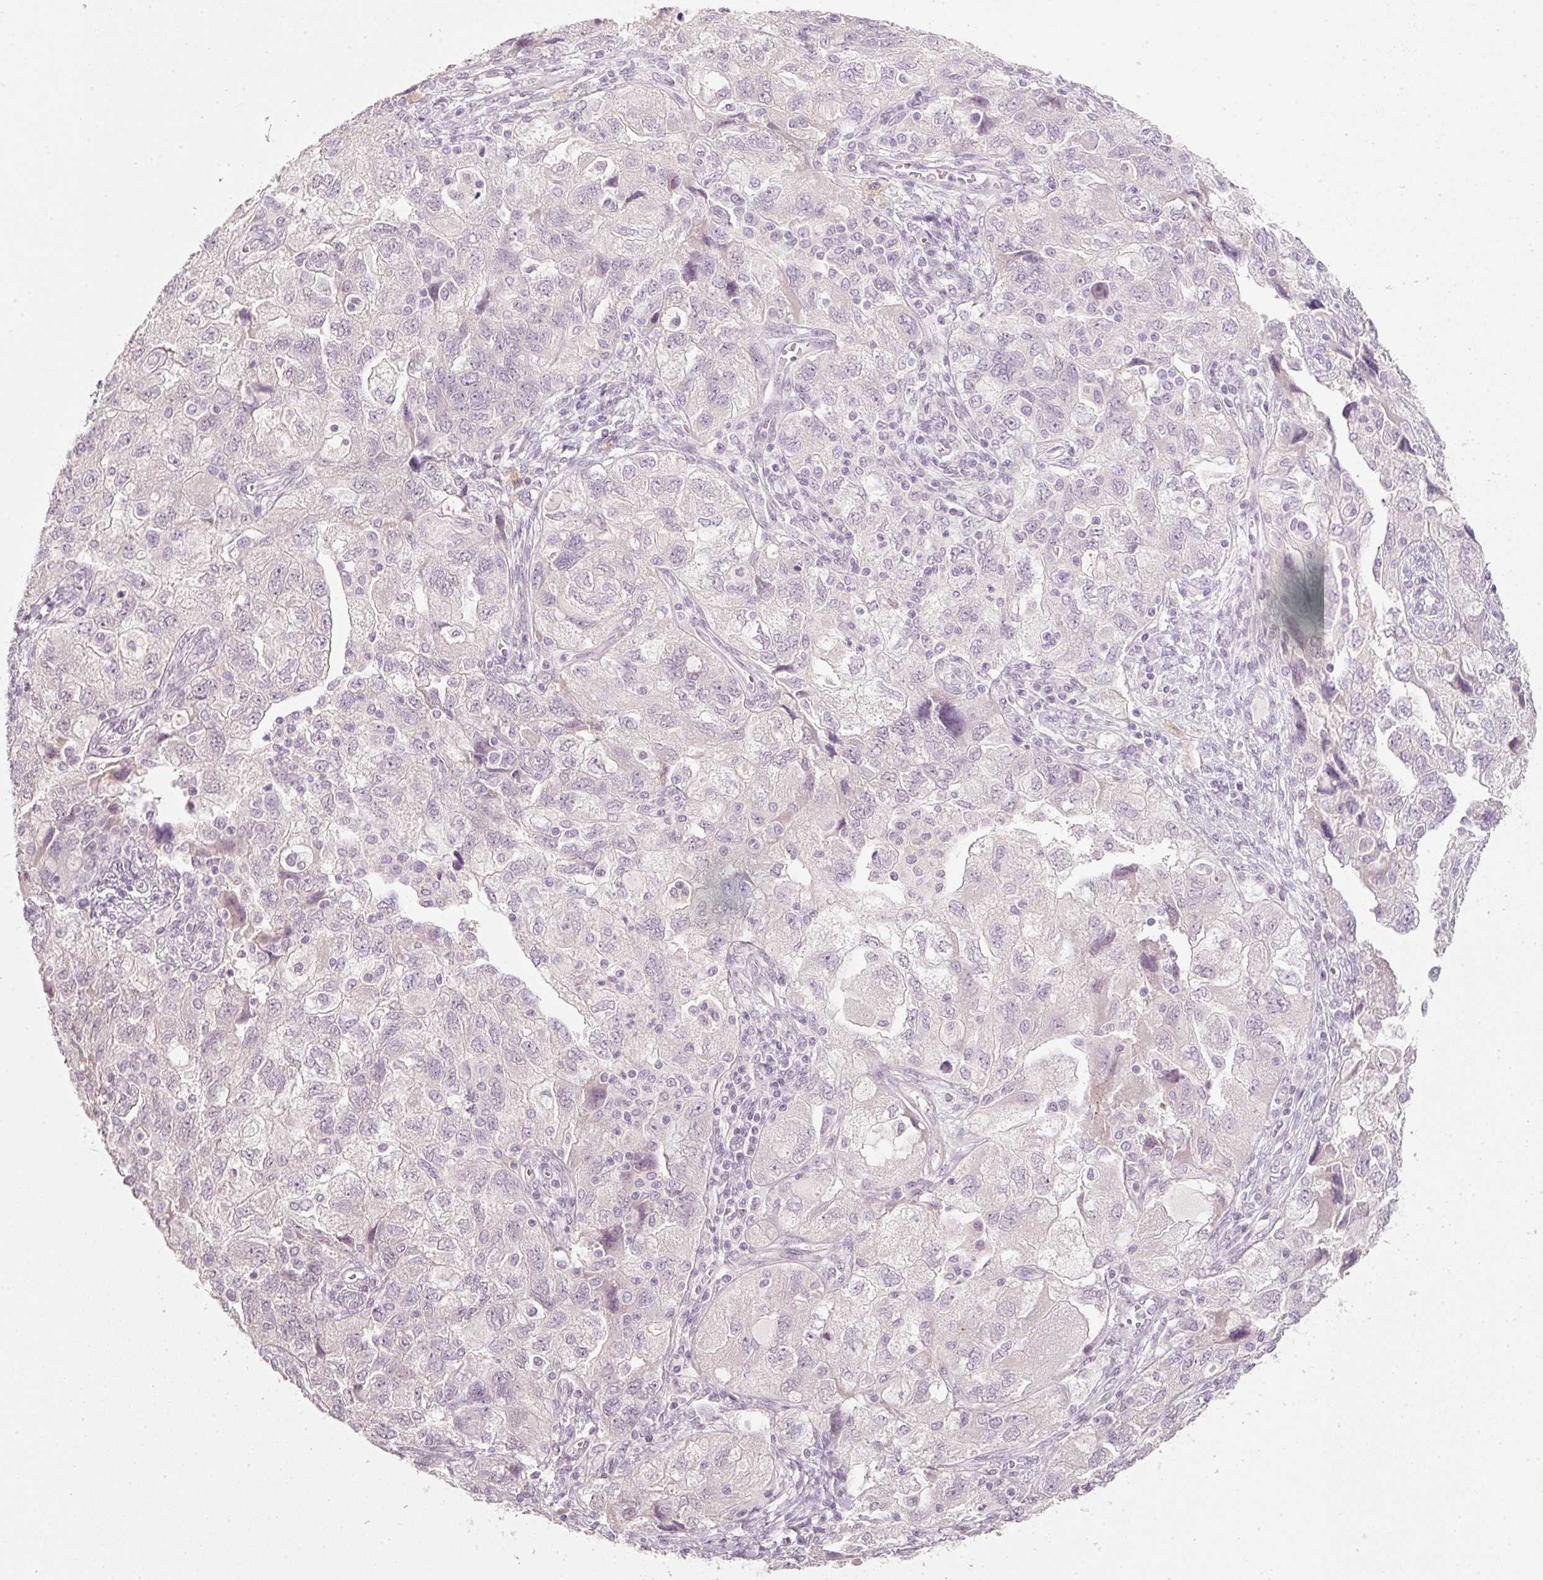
{"staining": {"intensity": "negative", "quantity": "none", "location": "none"}, "tissue": "ovarian cancer", "cell_type": "Tumor cells", "image_type": "cancer", "snomed": [{"axis": "morphology", "description": "Carcinoma, NOS"}, {"axis": "morphology", "description": "Cystadenocarcinoma, serous, NOS"}, {"axis": "topography", "description": "Ovary"}], "caption": "Immunohistochemical staining of ovarian cancer shows no significant positivity in tumor cells.", "gene": "STEAP1", "patient": {"sex": "female", "age": 69}}